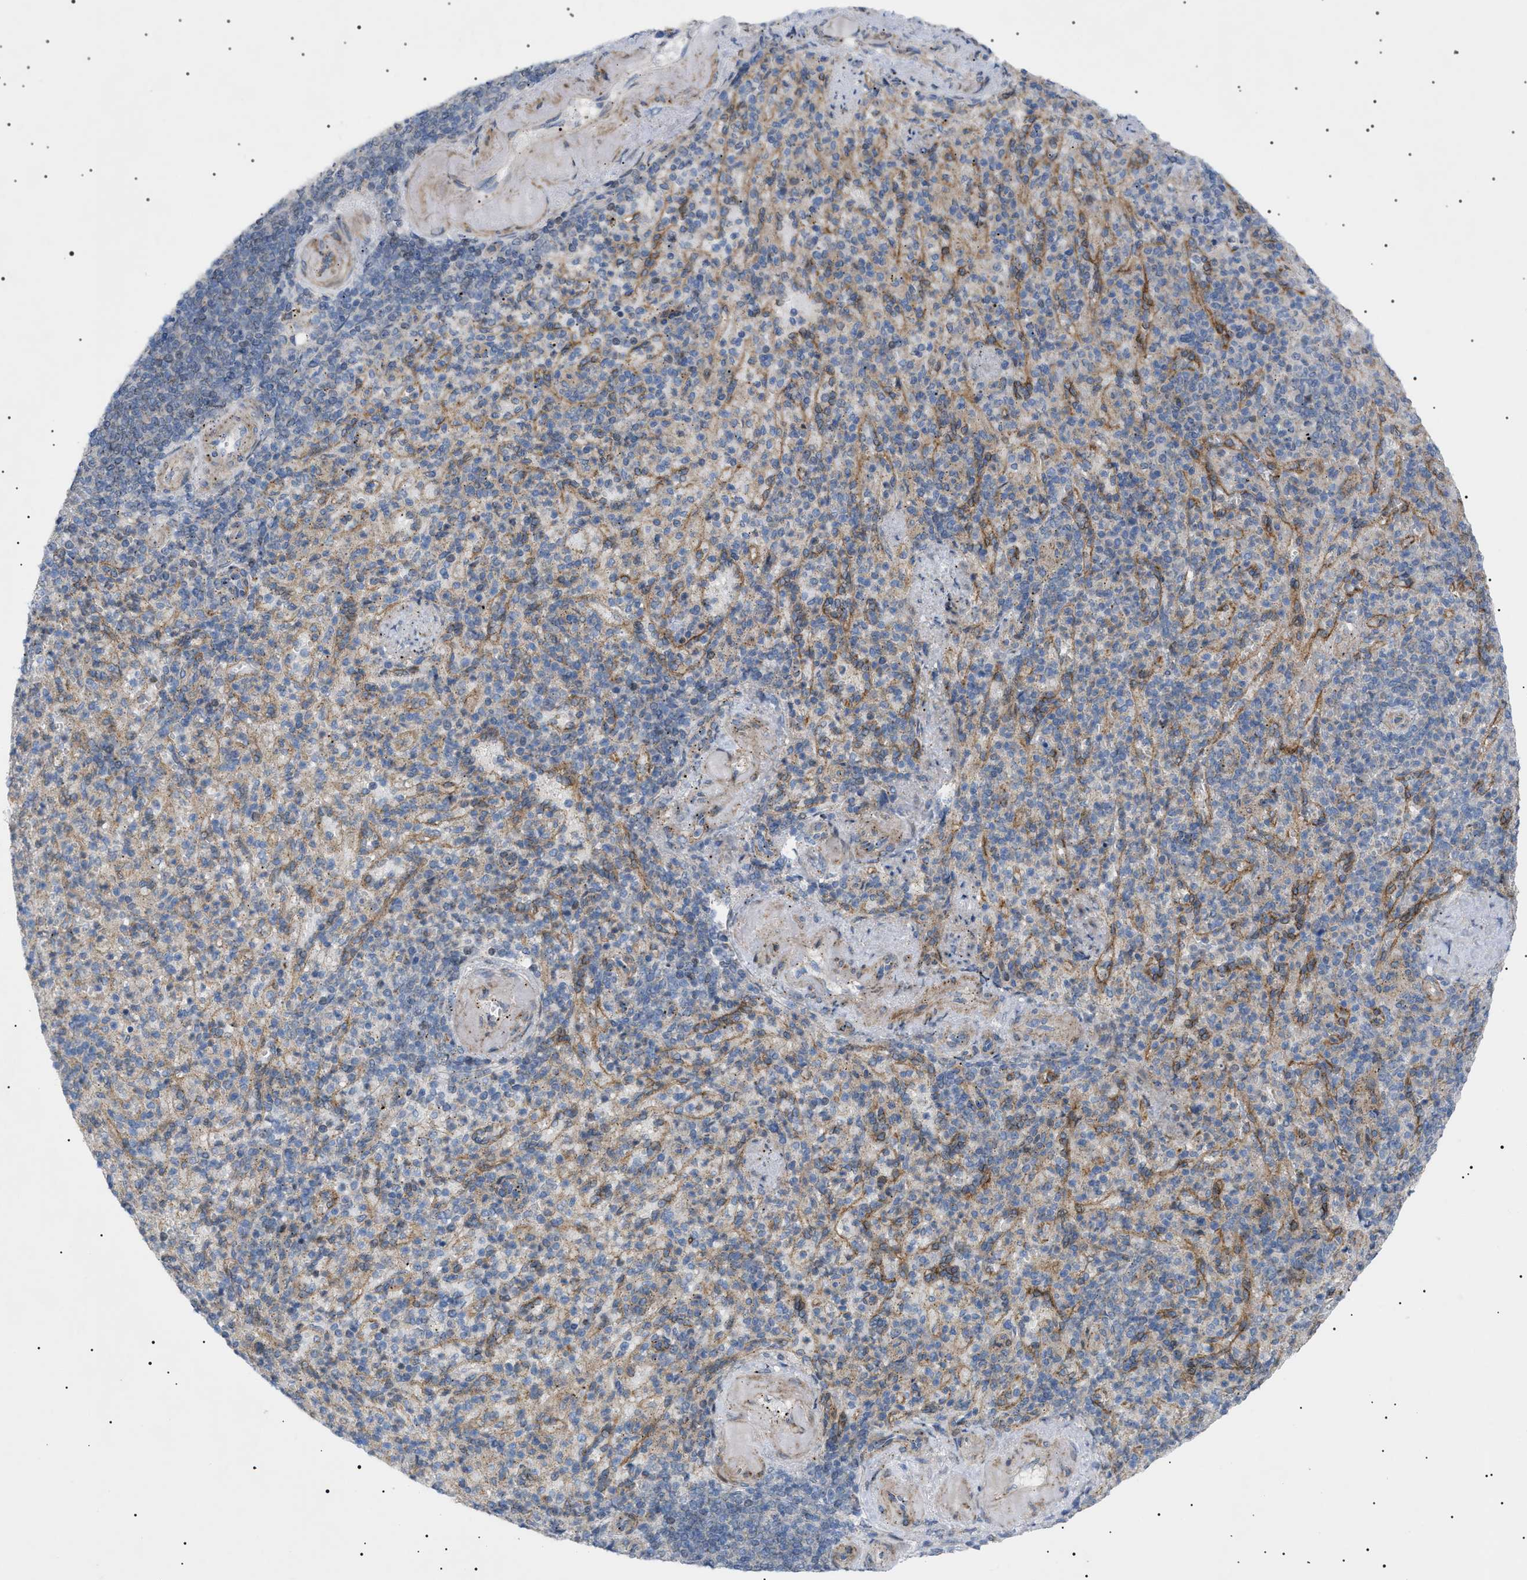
{"staining": {"intensity": "weak", "quantity": "<25%", "location": "cytoplasmic/membranous"}, "tissue": "spleen", "cell_type": "Cells in red pulp", "image_type": "normal", "snomed": [{"axis": "morphology", "description": "Normal tissue, NOS"}, {"axis": "topography", "description": "Spleen"}], "caption": "Cells in red pulp show no significant expression in unremarkable spleen.", "gene": "SFXN5", "patient": {"sex": "female", "age": 74}}